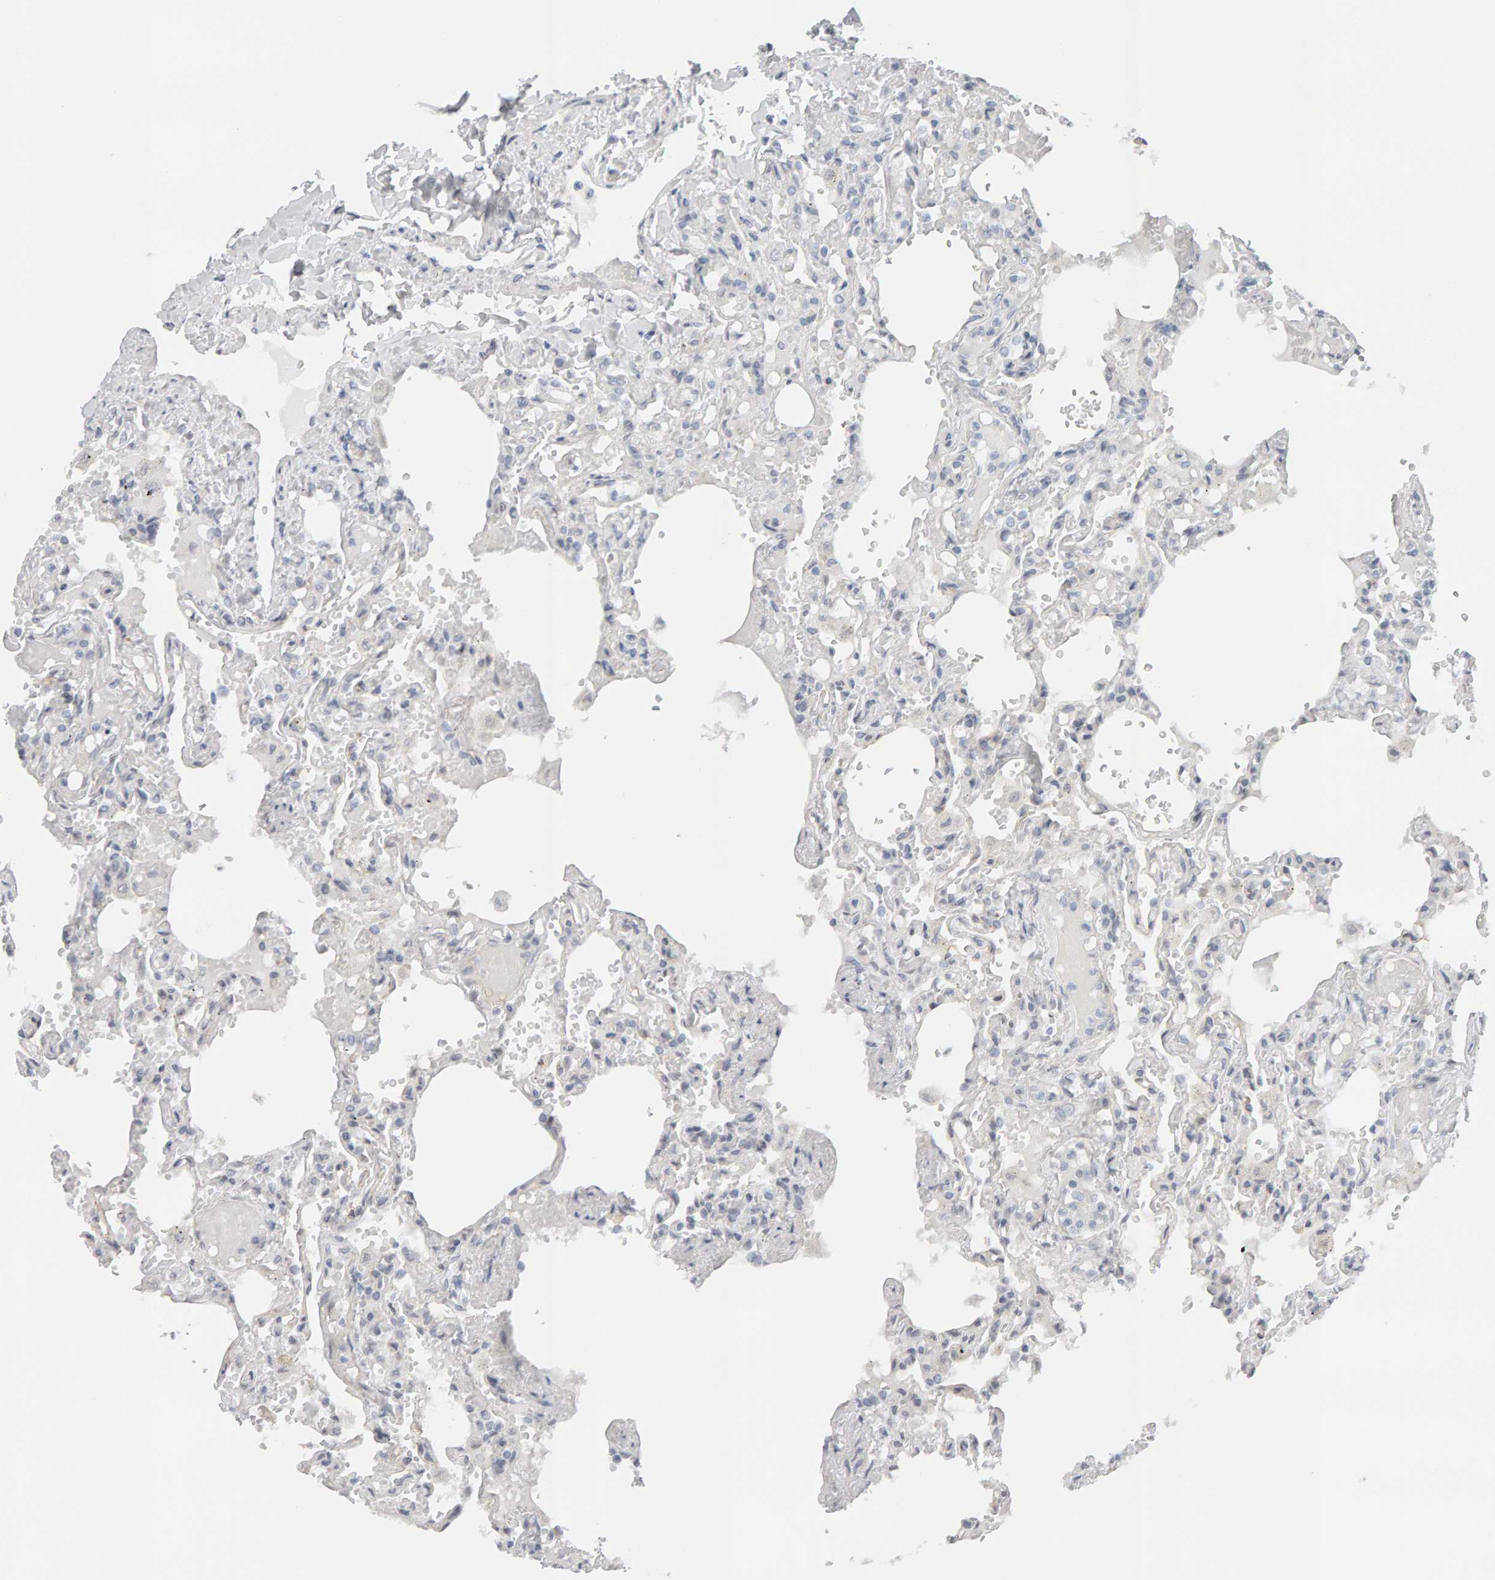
{"staining": {"intensity": "negative", "quantity": "none", "location": "none"}, "tissue": "lung", "cell_type": "Alveolar cells", "image_type": "normal", "snomed": [{"axis": "morphology", "description": "Normal tissue, NOS"}, {"axis": "topography", "description": "Lung"}], "caption": "Alveolar cells show no significant protein positivity in normal lung.", "gene": "HNF4A", "patient": {"sex": "male", "age": 21}}